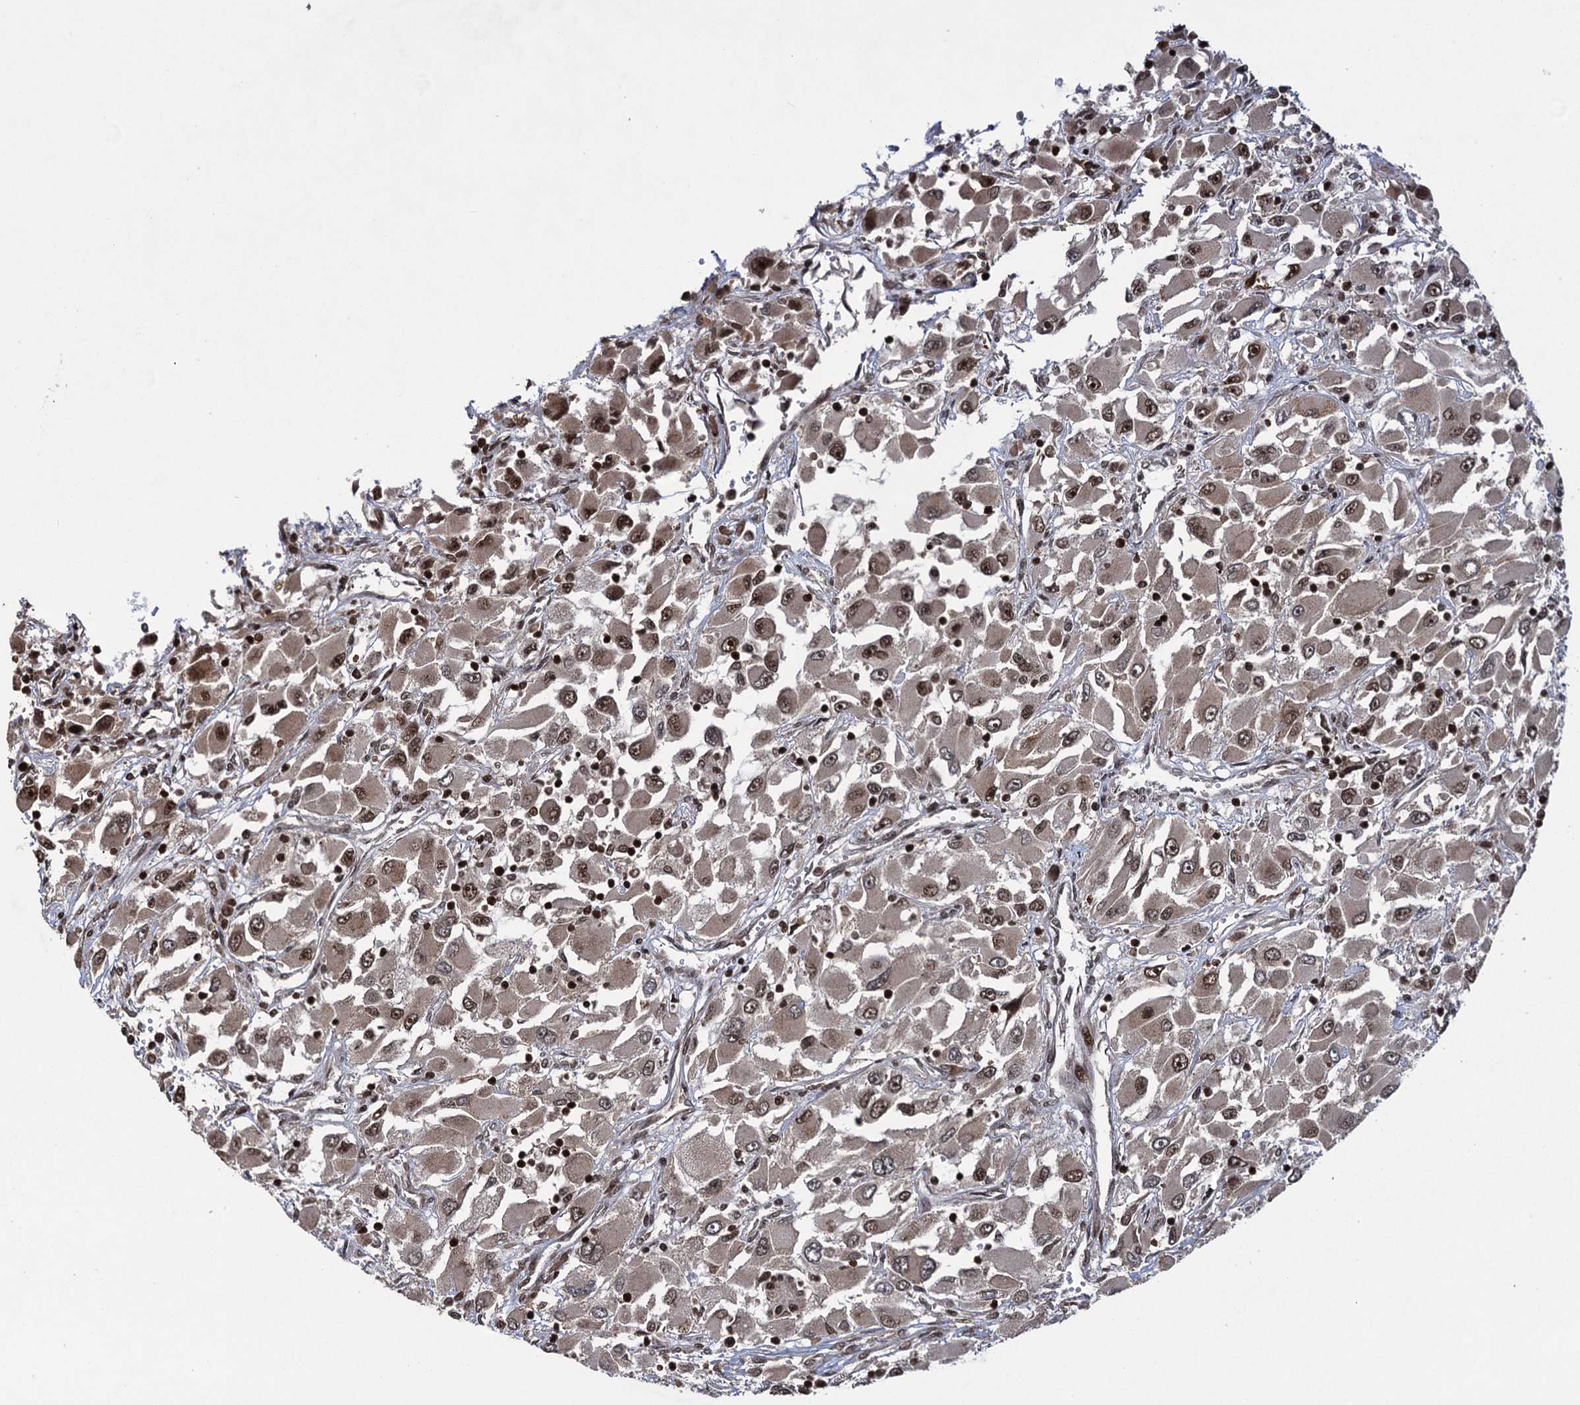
{"staining": {"intensity": "moderate", "quantity": ">75%", "location": "cytoplasmic/membranous,nuclear"}, "tissue": "renal cancer", "cell_type": "Tumor cells", "image_type": "cancer", "snomed": [{"axis": "morphology", "description": "Adenocarcinoma, NOS"}, {"axis": "topography", "description": "Kidney"}], "caption": "A brown stain shows moderate cytoplasmic/membranous and nuclear staining of a protein in human adenocarcinoma (renal) tumor cells.", "gene": "ZNF169", "patient": {"sex": "female", "age": 52}}